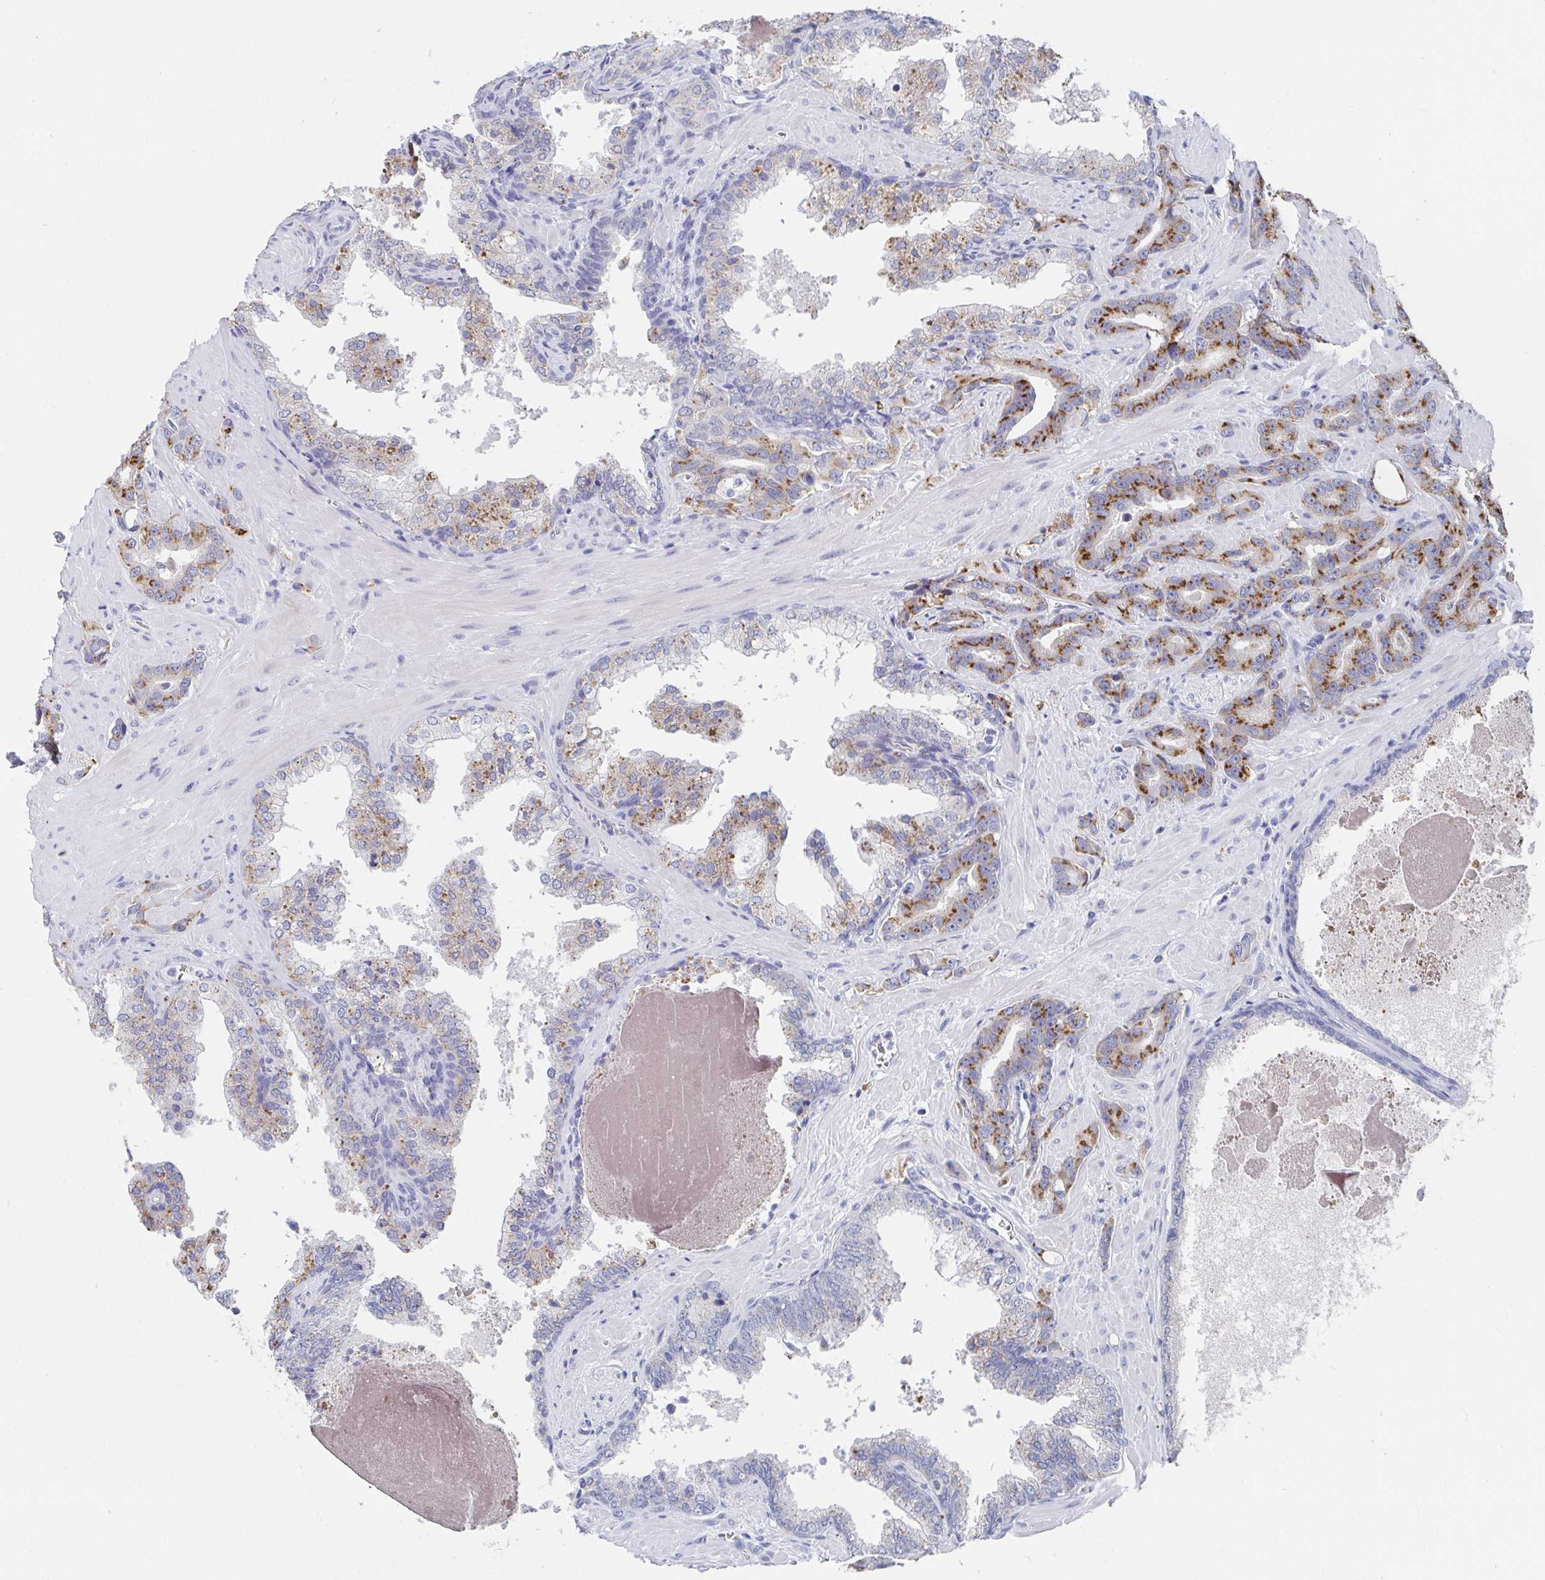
{"staining": {"intensity": "moderate", "quantity": ">75%", "location": "cytoplasmic/membranous"}, "tissue": "prostate cancer", "cell_type": "Tumor cells", "image_type": "cancer", "snomed": [{"axis": "morphology", "description": "Adenocarcinoma, High grade"}, {"axis": "topography", "description": "Prostate"}], "caption": "Immunohistochemical staining of prostate high-grade adenocarcinoma demonstrates medium levels of moderate cytoplasmic/membranous positivity in about >75% of tumor cells.", "gene": "TAS2R39", "patient": {"sex": "male", "age": 65}}